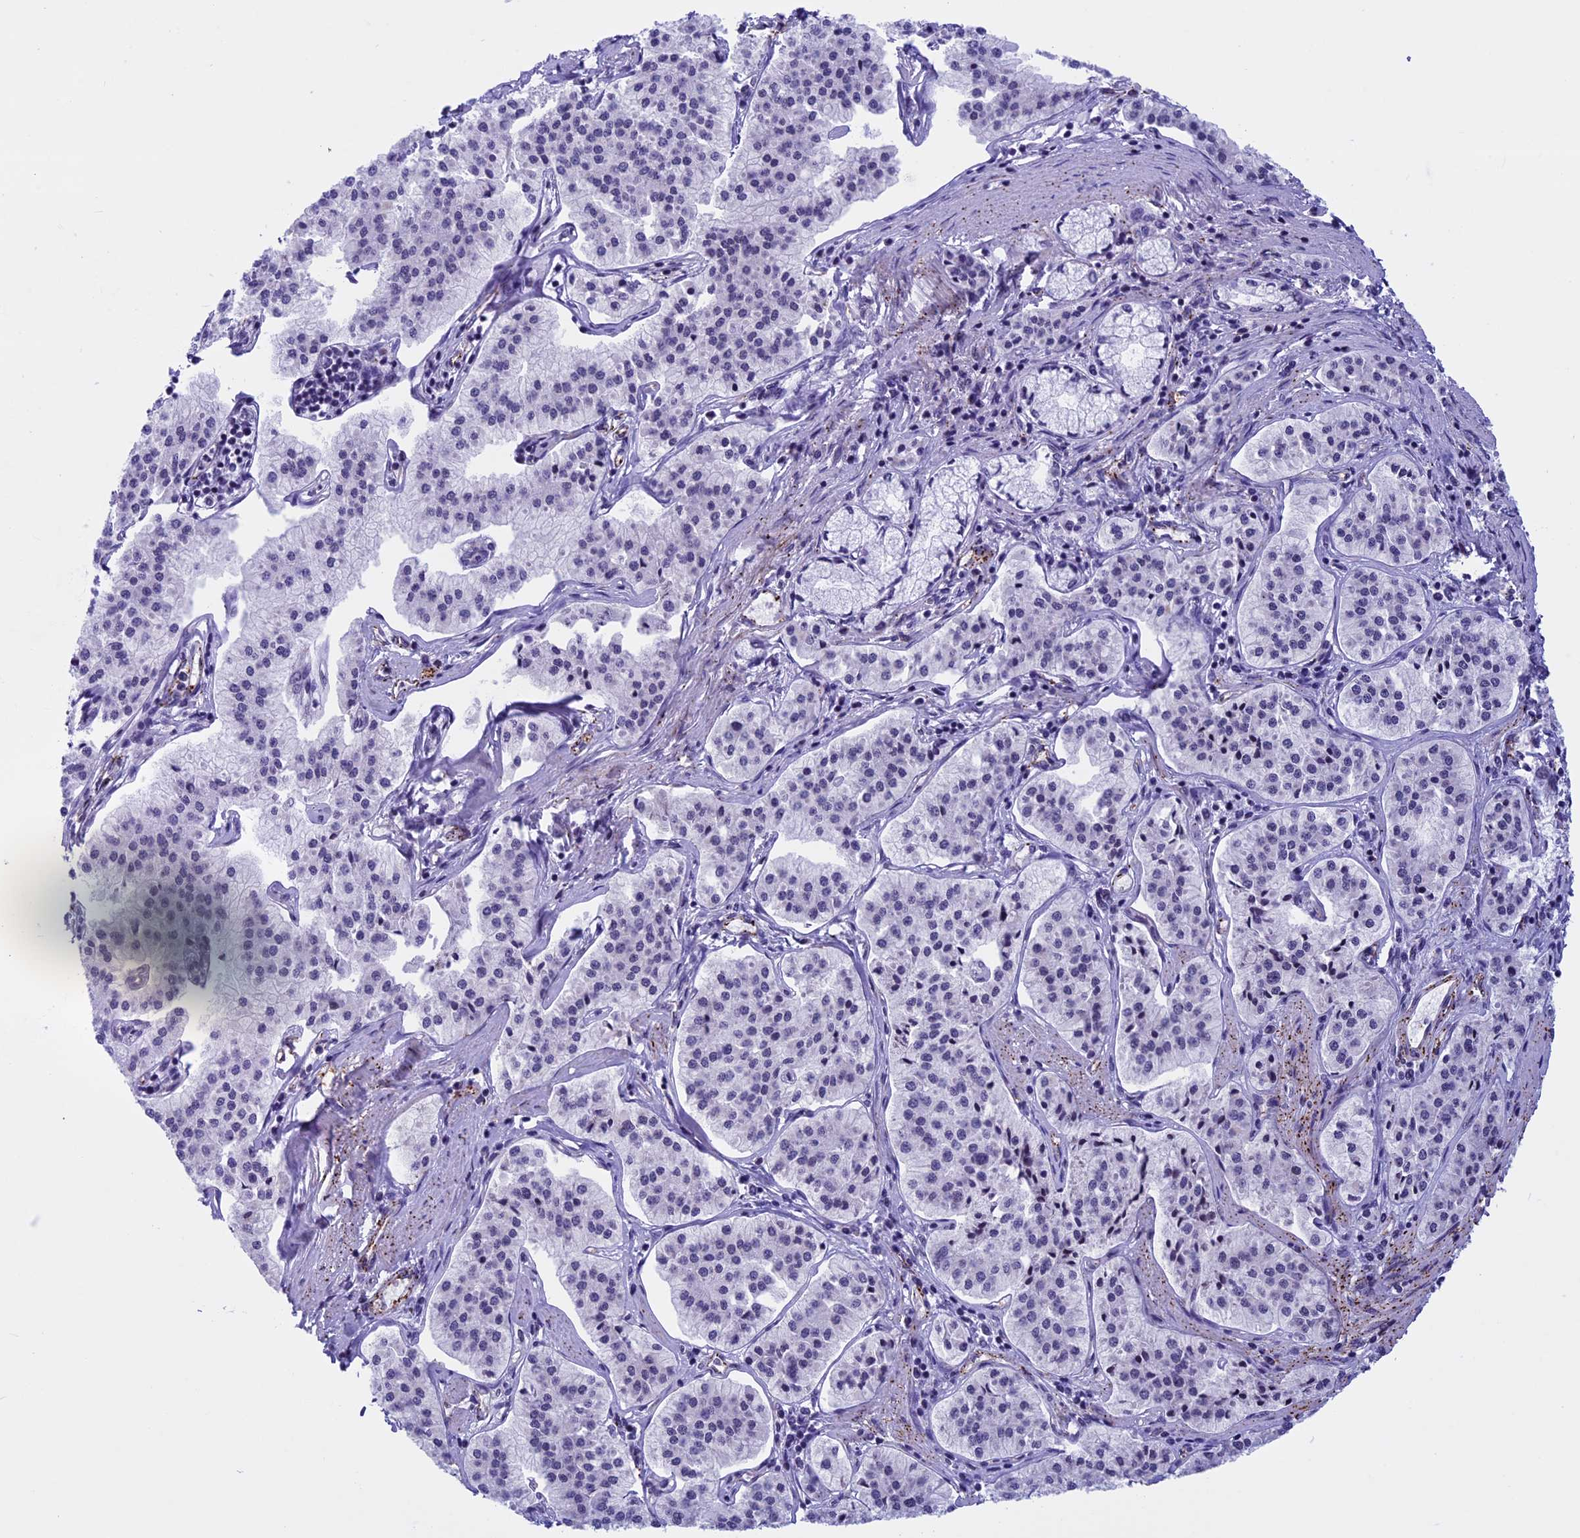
{"staining": {"intensity": "negative", "quantity": "none", "location": "none"}, "tissue": "pancreatic cancer", "cell_type": "Tumor cells", "image_type": "cancer", "snomed": [{"axis": "morphology", "description": "Adenocarcinoma, NOS"}, {"axis": "topography", "description": "Pancreas"}], "caption": "A high-resolution photomicrograph shows IHC staining of adenocarcinoma (pancreatic), which exhibits no significant positivity in tumor cells.", "gene": "NIPBL", "patient": {"sex": "female", "age": 50}}